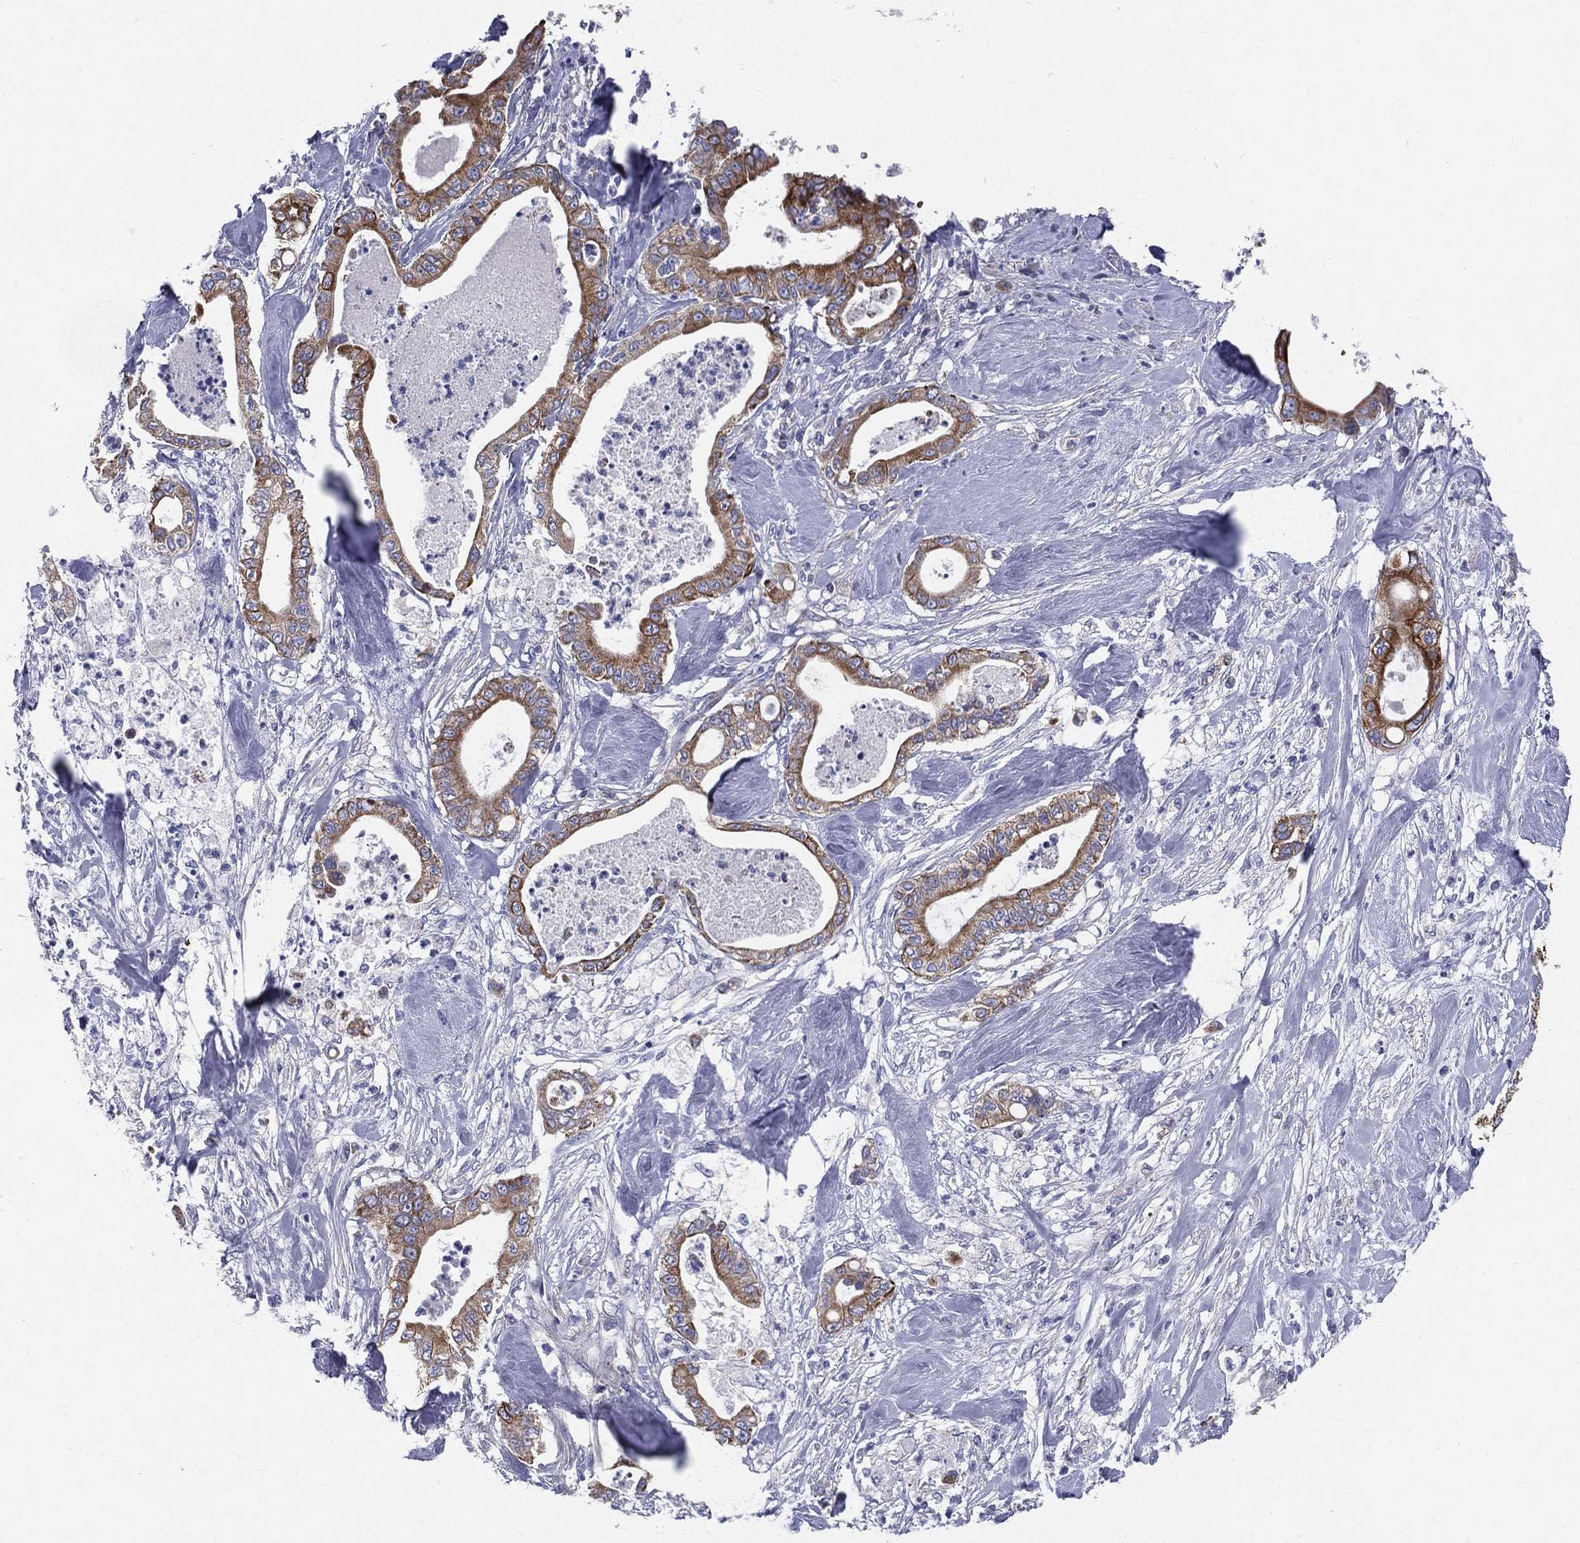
{"staining": {"intensity": "moderate", "quantity": ">75%", "location": "cytoplasmic/membranous"}, "tissue": "pancreatic cancer", "cell_type": "Tumor cells", "image_type": "cancer", "snomed": [{"axis": "morphology", "description": "Adenocarcinoma, NOS"}, {"axis": "topography", "description": "Pancreas"}], "caption": "DAB (3,3'-diaminobenzidine) immunohistochemical staining of adenocarcinoma (pancreatic) displays moderate cytoplasmic/membranous protein staining in approximately >75% of tumor cells. Immunohistochemistry (ihc) stains the protein in brown and the nuclei are stained blue.", "gene": "PWWP3A", "patient": {"sex": "male", "age": 71}}